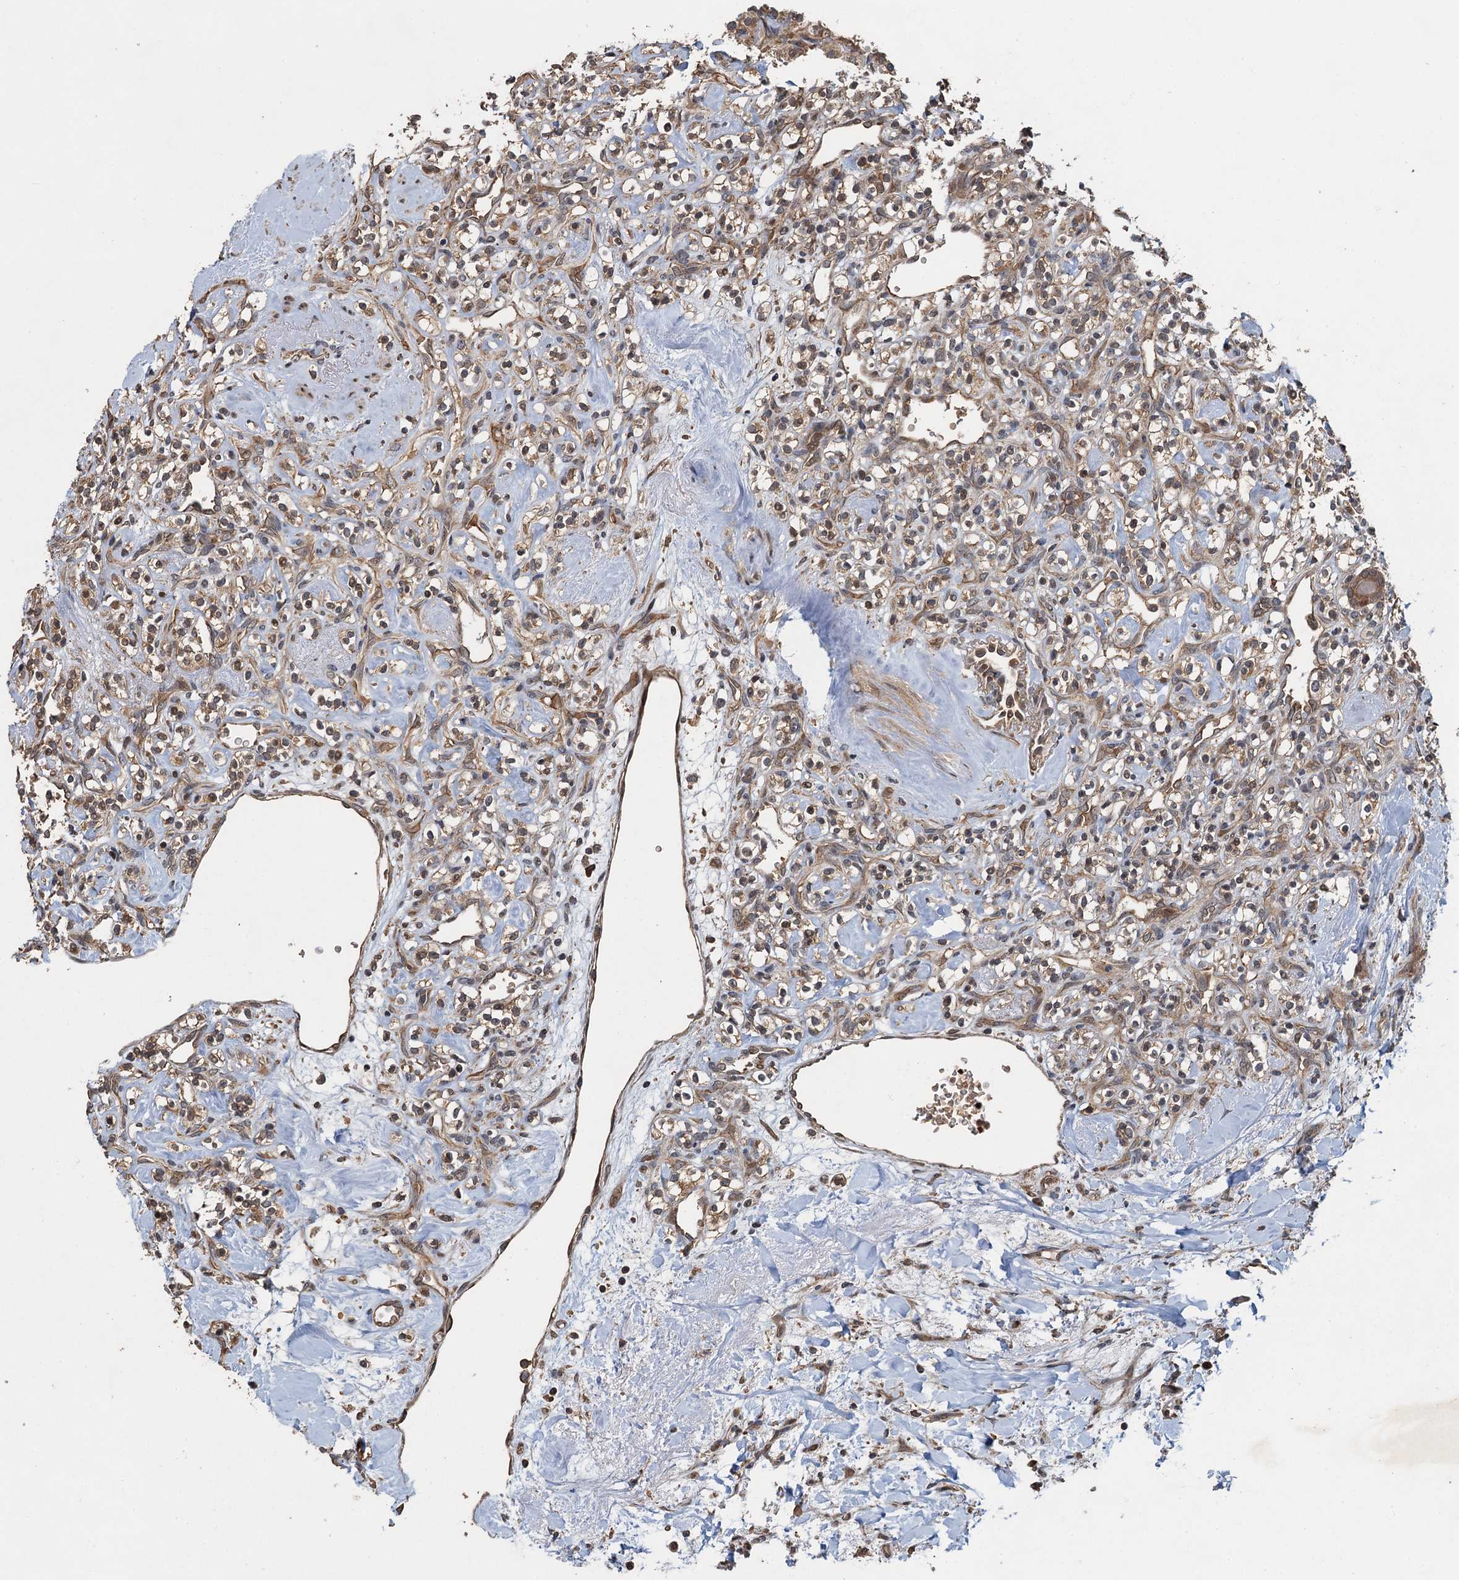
{"staining": {"intensity": "weak", "quantity": ">75%", "location": "cytoplasmic/membranous"}, "tissue": "renal cancer", "cell_type": "Tumor cells", "image_type": "cancer", "snomed": [{"axis": "morphology", "description": "Adenocarcinoma, NOS"}, {"axis": "topography", "description": "Kidney"}], "caption": "Immunohistochemistry (IHC) histopathology image of human renal cancer stained for a protein (brown), which exhibits low levels of weak cytoplasmic/membranous expression in about >75% of tumor cells.", "gene": "SNX32", "patient": {"sex": "male", "age": 77}}